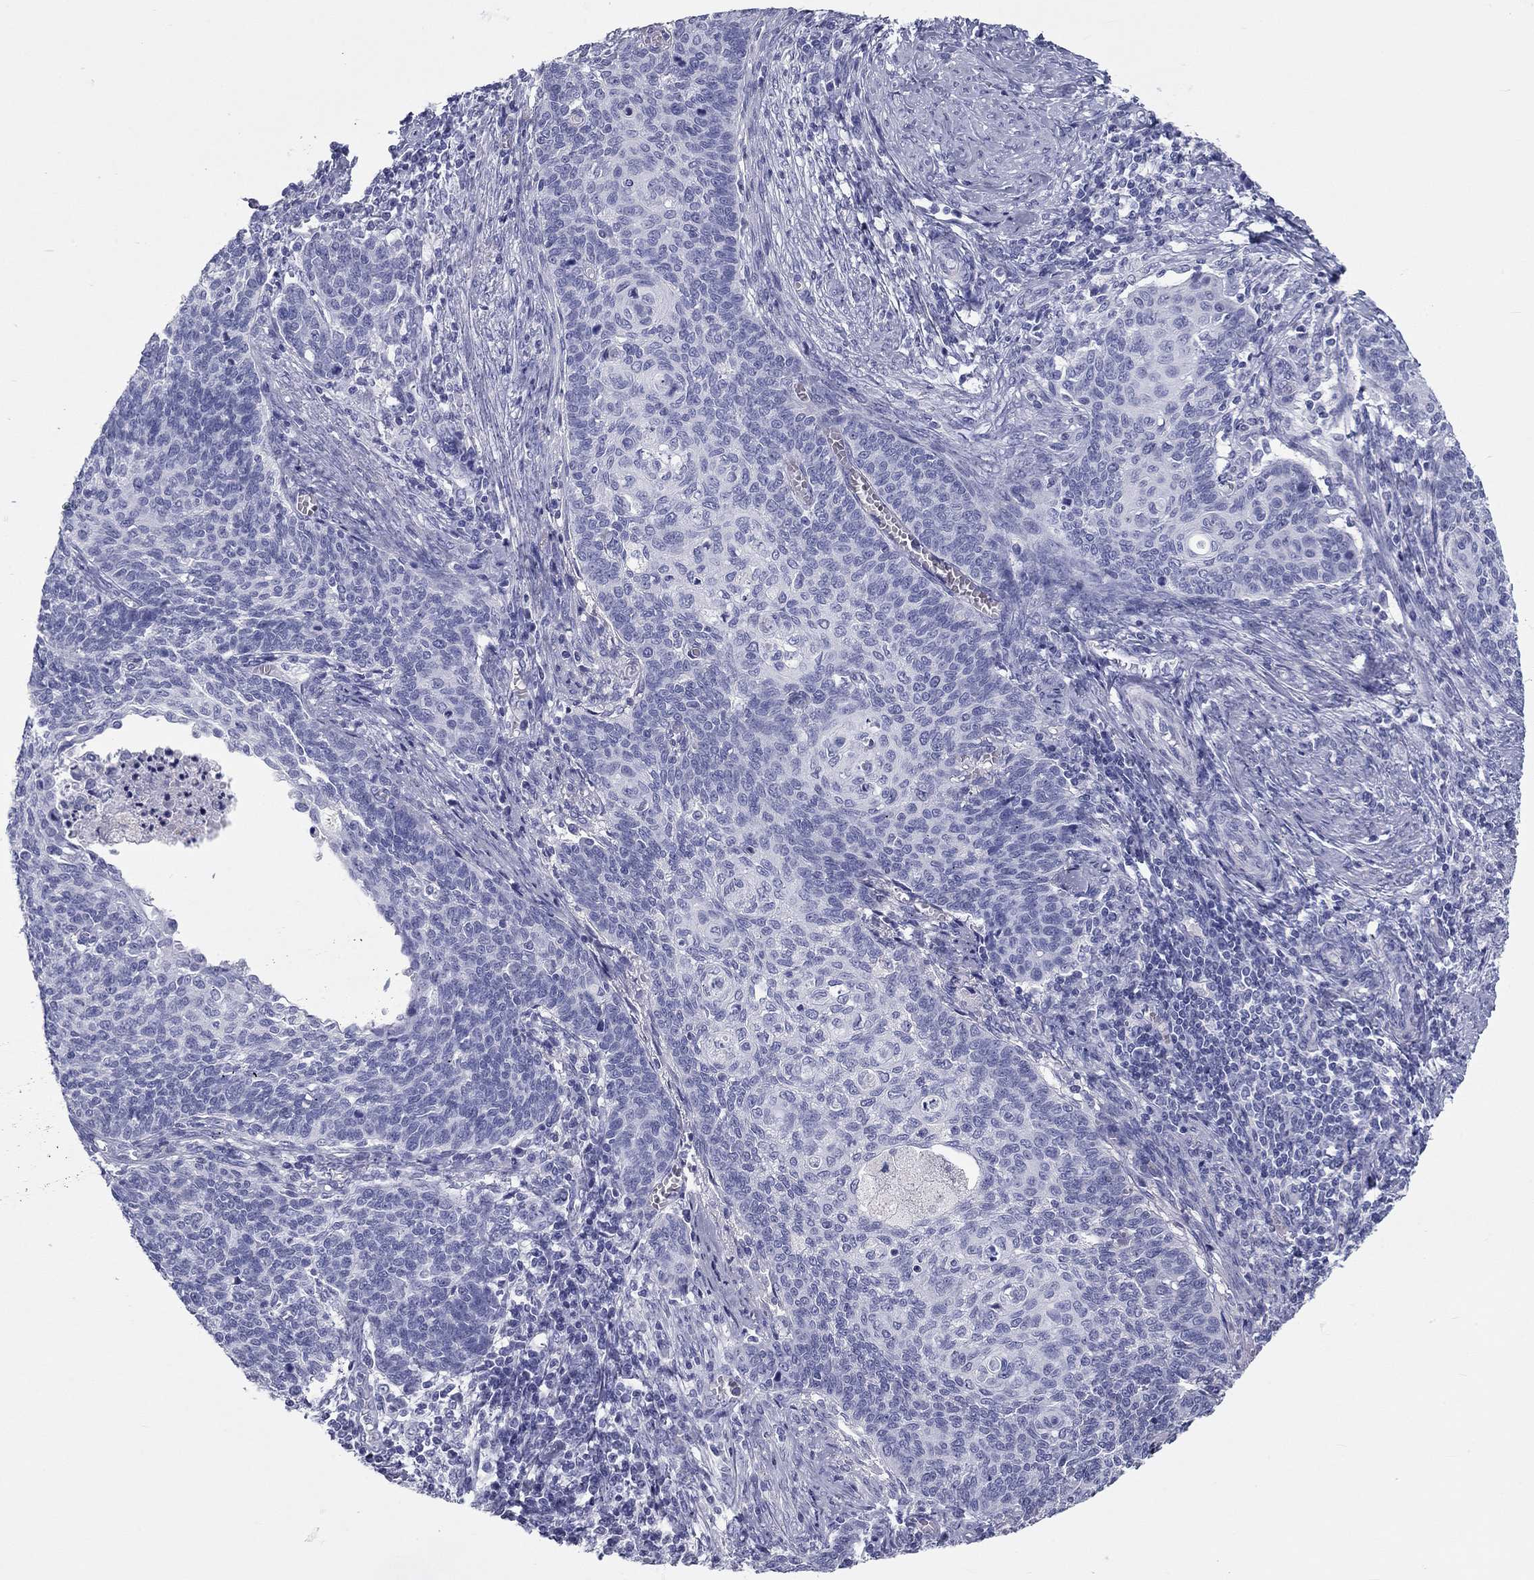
{"staining": {"intensity": "negative", "quantity": "none", "location": "none"}, "tissue": "cervical cancer", "cell_type": "Tumor cells", "image_type": "cancer", "snomed": [{"axis": "morphology", "description": "Normal tissue, NOS"}, {"axis": "morphology", "description": "Squamous cell carcinoma, NOS"}, {"axis": "topography", "description": "Cervix"}], "caption": "There is no significant staining in tumor cells of cervical cancer (squamous cell carcinoma). (Stains: DAB (3,3'-diaminobenzidine) immunohistochemistry with hematoxylin counter stain, Microscopy: brightfield microscopy at high magnification).", "gene": "DNALI1", "patient": {"sex": "female", "age": 39}}